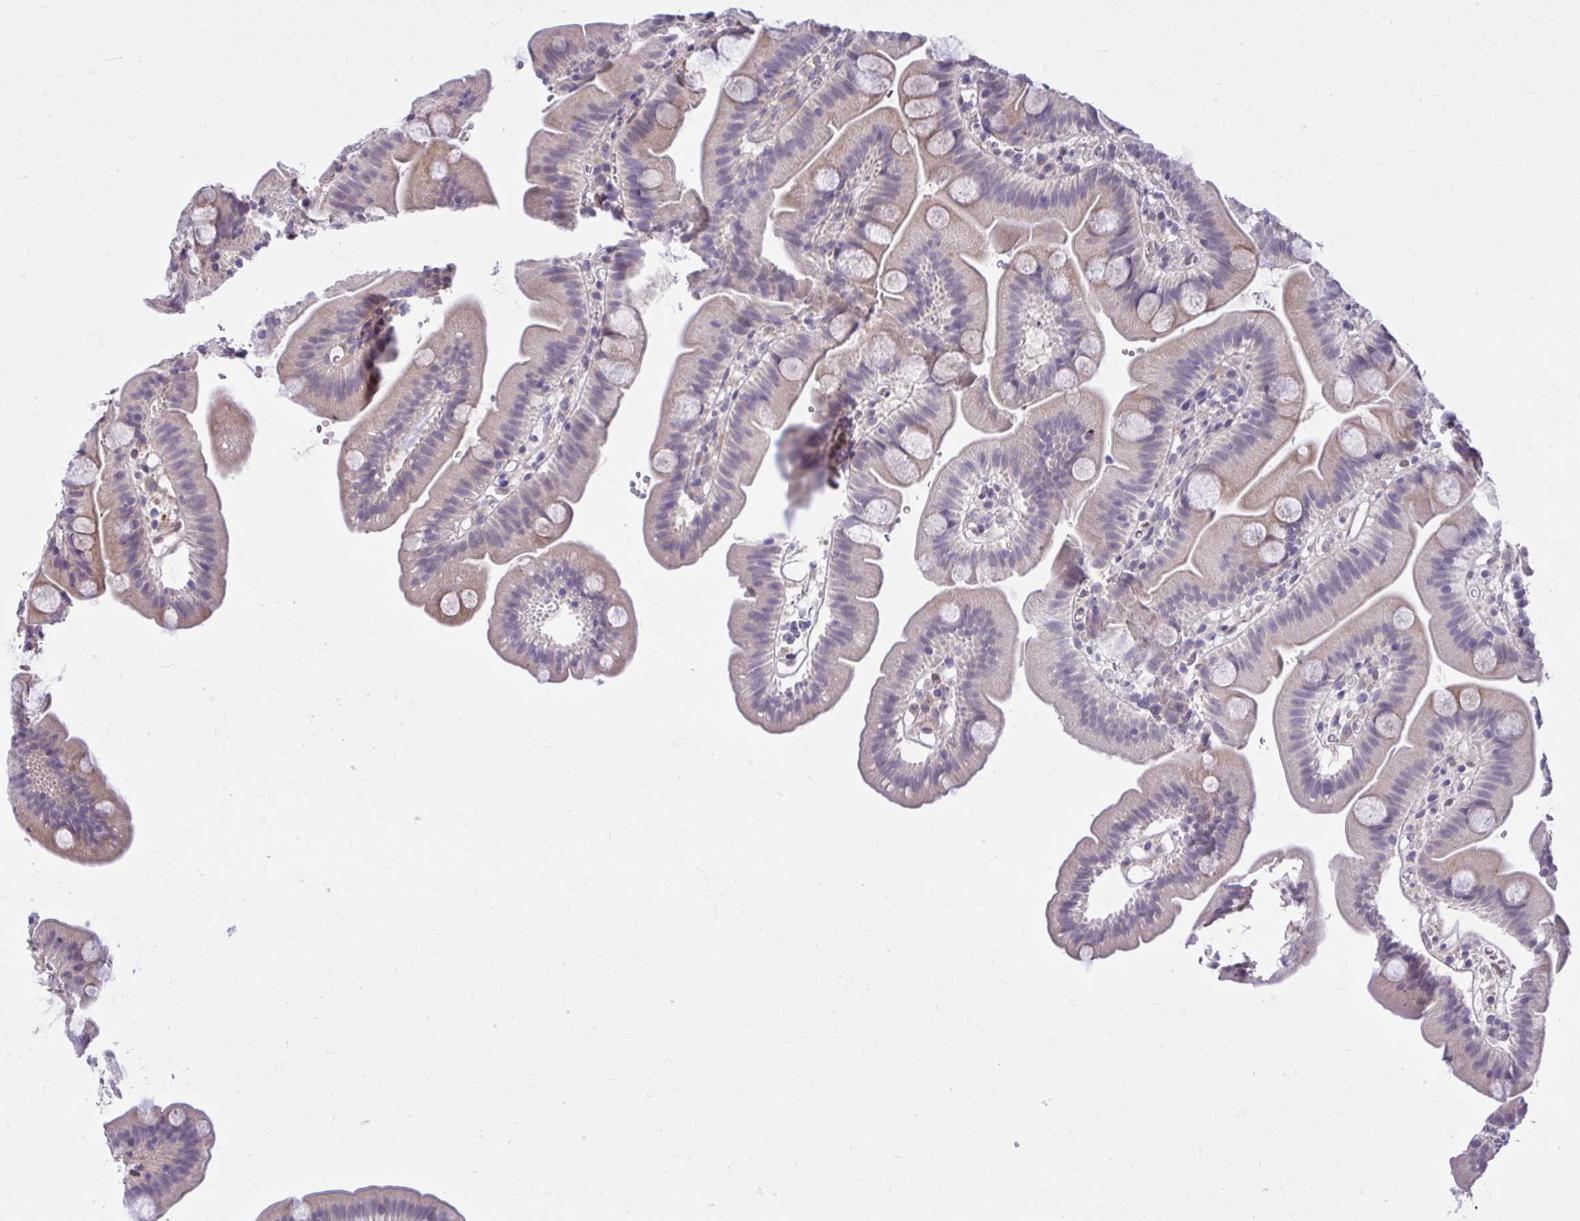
{"staining": {"intensity": "weak", "quantity": "25%-75%", "location": "cytoplasmic/membranous"}, "tissue": "small intestine", "cell_type": "Glandular cells", "image_type": "normal", "snomed": [{"axis": "morphology", "description": "Normal tissue, NOS"}, {"axis": "topography", "description": "Small intestine"}], "caption": "Immunohistochemistry (DAB (3,3'-diaminobenzidine)) staining of unremarkable human small intestine demonstrates weak cytoplasmic/membranous protein staining in about 25%-75% of glandular cells. (Stains: DAB (3,3'-diaminobenzidine) in brown, nuclei in blue, Microscopy: brightfield microscopy at high magnification).", "gene": "HMBOX1", "patient": {"sex": "female", "age": 68}}